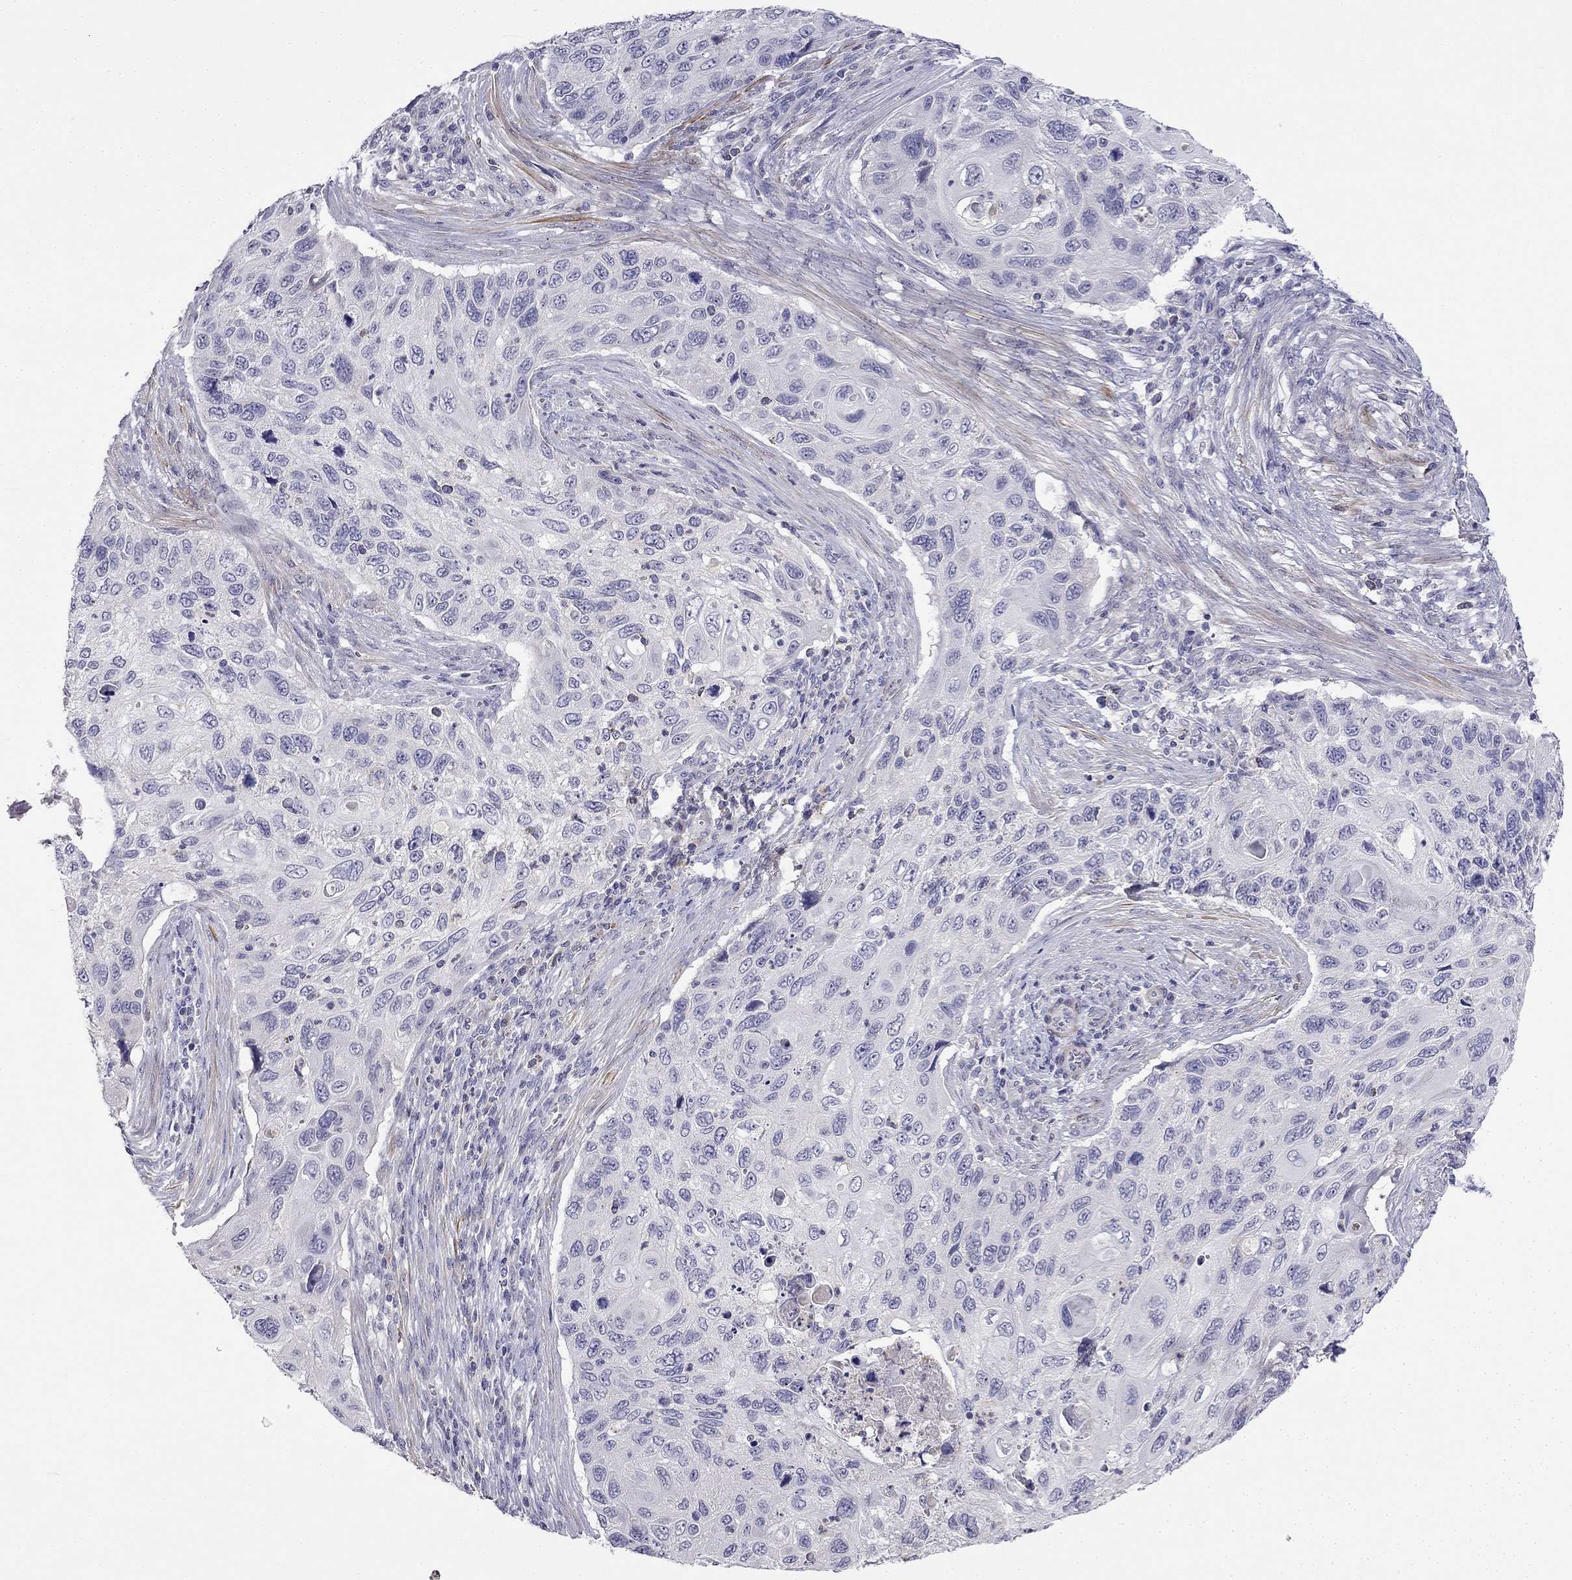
{"staining": {"intensity": "negative", "quantity": "none", "location": "none"}, "tissue": "cervical cancer", "cell_type": "Tumor cells", "image_type": "cancer", "snomed": [{"axis": "morphology", "description": "Squamous cell carcinoma, NOS"}, {"axis": "topography", "description": "Cervix"}], "caption": "Tumor cells show no significant expression in cervical squamous cell carcinoma.", "gene": "C16orf89", "patient": {"sex": "female", "age": 70}}